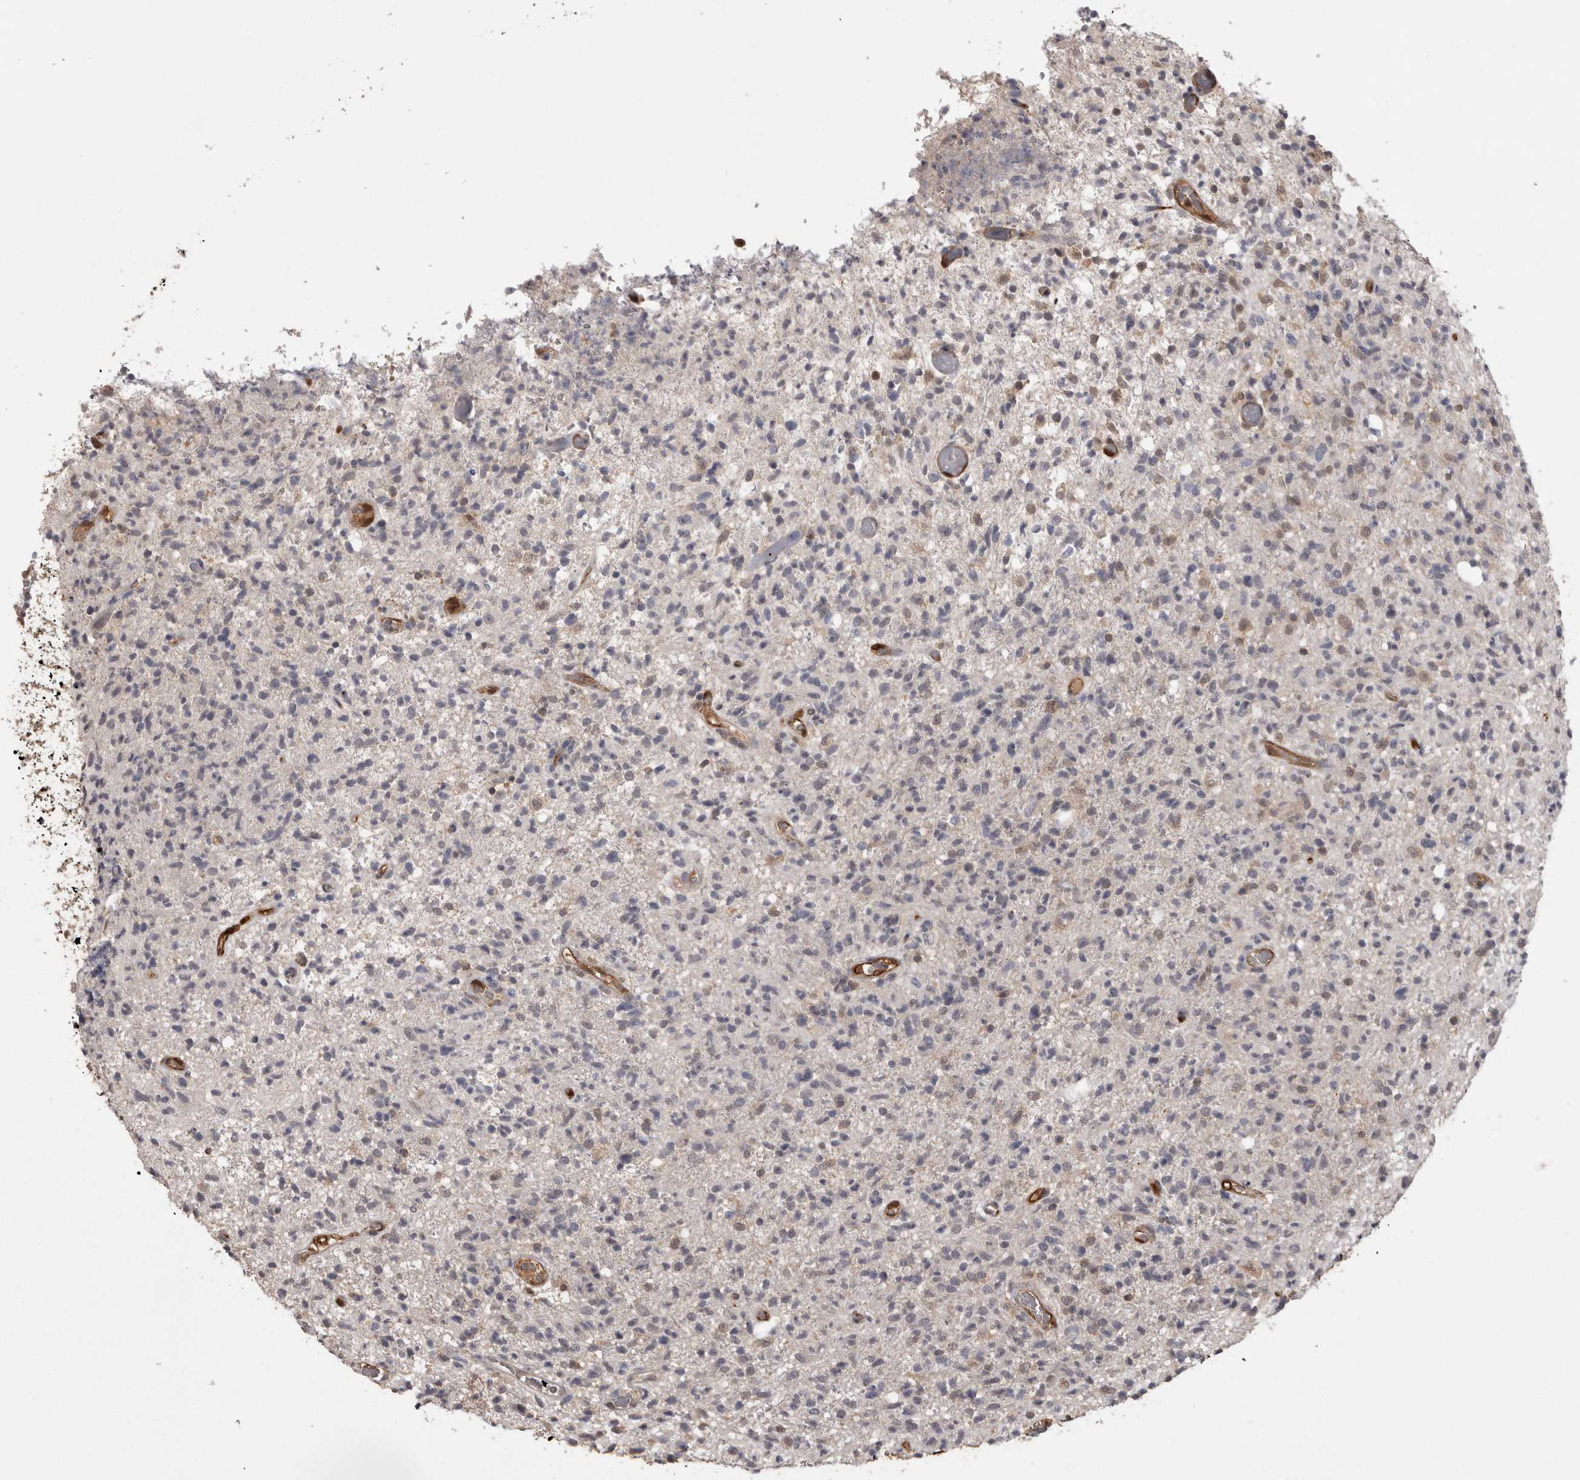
{"staining": {"intensity": "negative", "quantity": "none", "location": "none"}, "tissue": "glioma", "cell_type": "Tumor cells", "image_type": "cancer", "snomed": [{"axis": "morphology", "description": "Glioma, malignant, High grade"}, {"axis": "topography", "description": "Brain"}], "caption": "High power microscopy micrograph of an immunohistochemistry image of glioma, revealing no significant expression in tumor cells.", "gene": "LXN", "patient": {"sex": "female", "age": 57}}